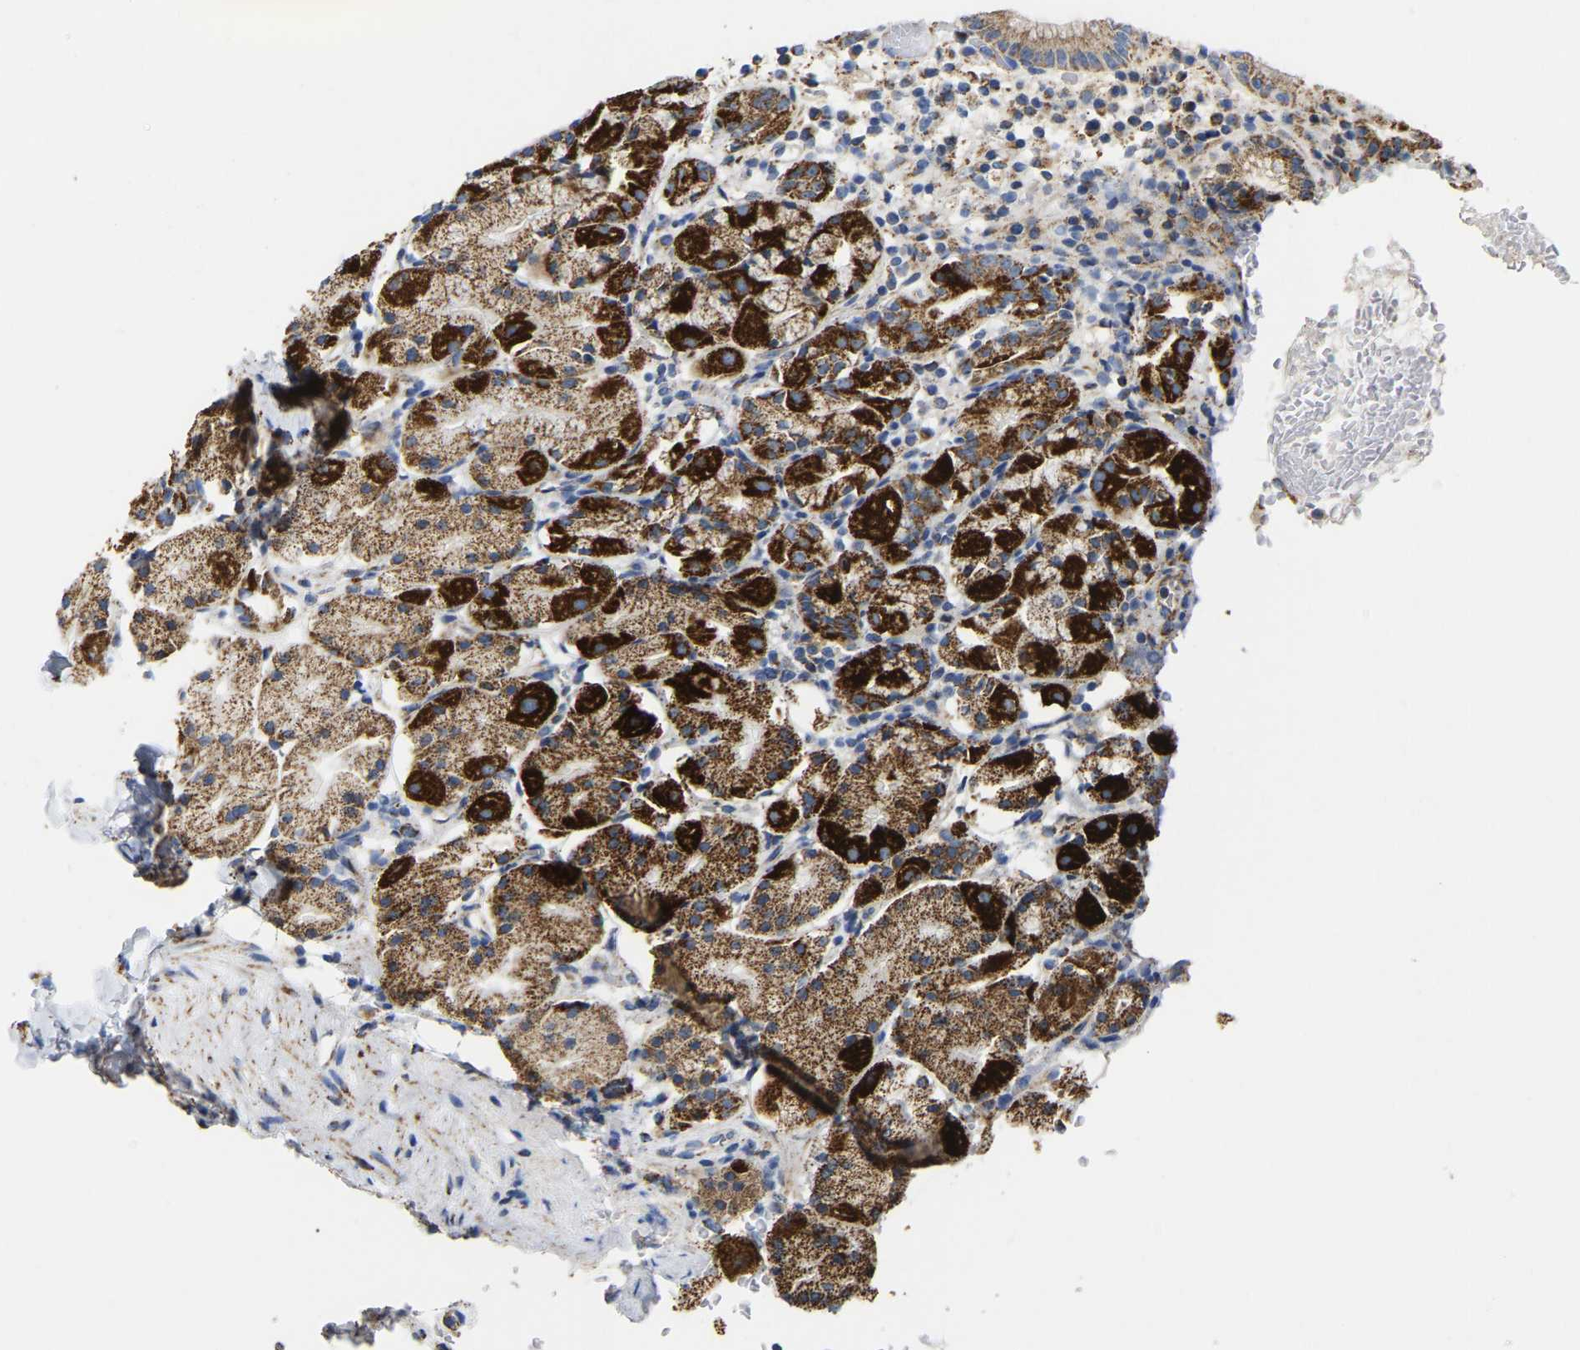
{"staining": {"intensity": "strong", "quantity": ">75%", "location": "cytoplasmic/membranous"}, "tissue": "stomach", "cell_type": "Glandular cells", "image_type": "normal", "snomed": [{"axis": "morphology", "description": "Normal tissue, NOS"}, {"axis": "topography", "description": "Stomach"}, {"axis": "topography", "description": "Stomach, lower"}], "caption": "About >75% of glandular cells in unremarkable stomach demonstrate strong cytoplasmic/membranous protein expression as visualized by brown immunohistochemical staining.", "gene": "HIBADH", "patient": {"sex": "female", "age": 75}}